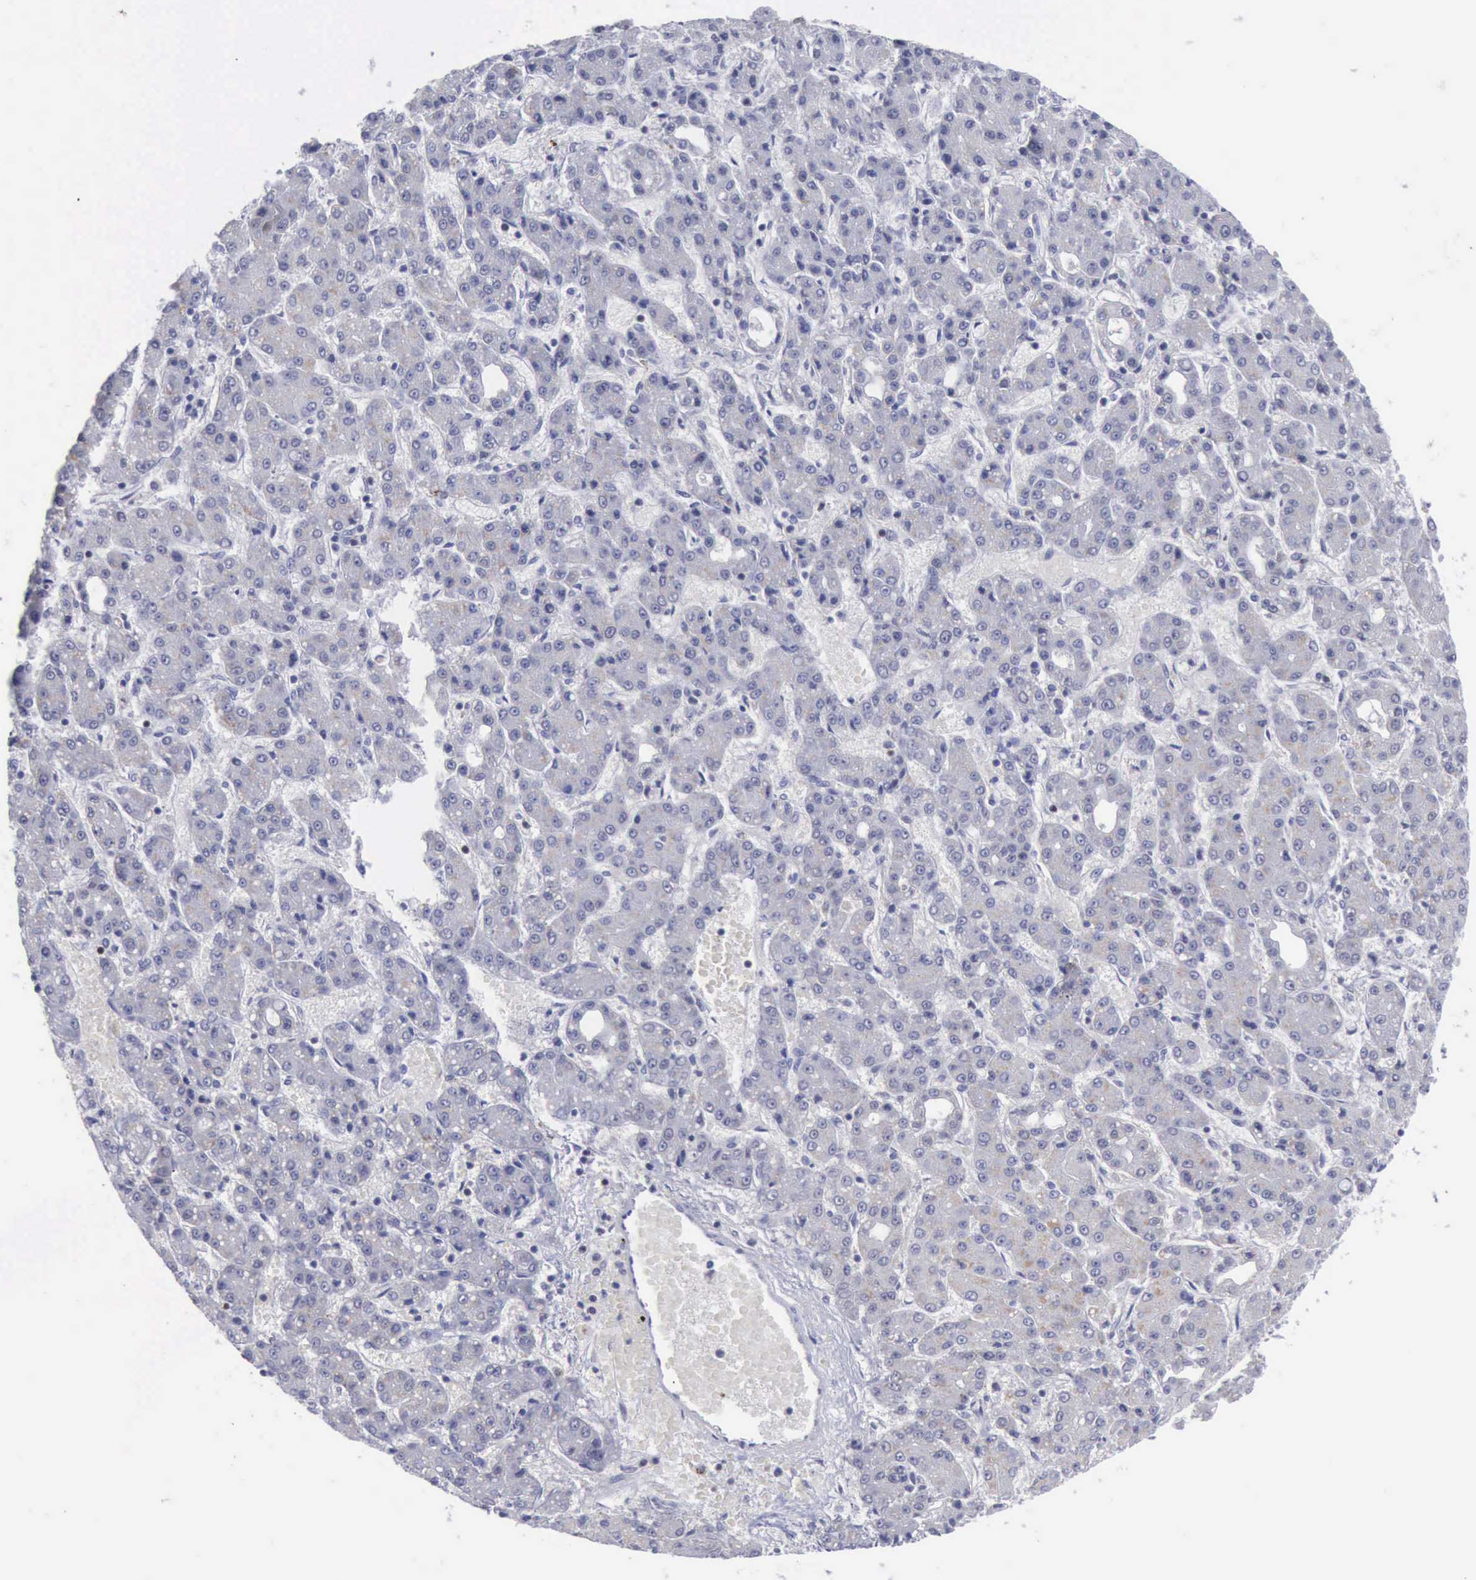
{"staining": {"intensity": "negative", "quantity": "none", "location": "none"}, "tissue": "liver cancer", "cell_type": "Tumor cells", "image_type": "cancer", "snomed": [{"axis": "morphology", "description": "Carcinoma, Hepatocellular, NOS"}, {"axis": "topography", "description": "Liver"}], "caption": "There is no significant positivity in tumor cells of liver cancer.", "gene": "SATB2", "patient": {"sex": "male", "age": 69}}